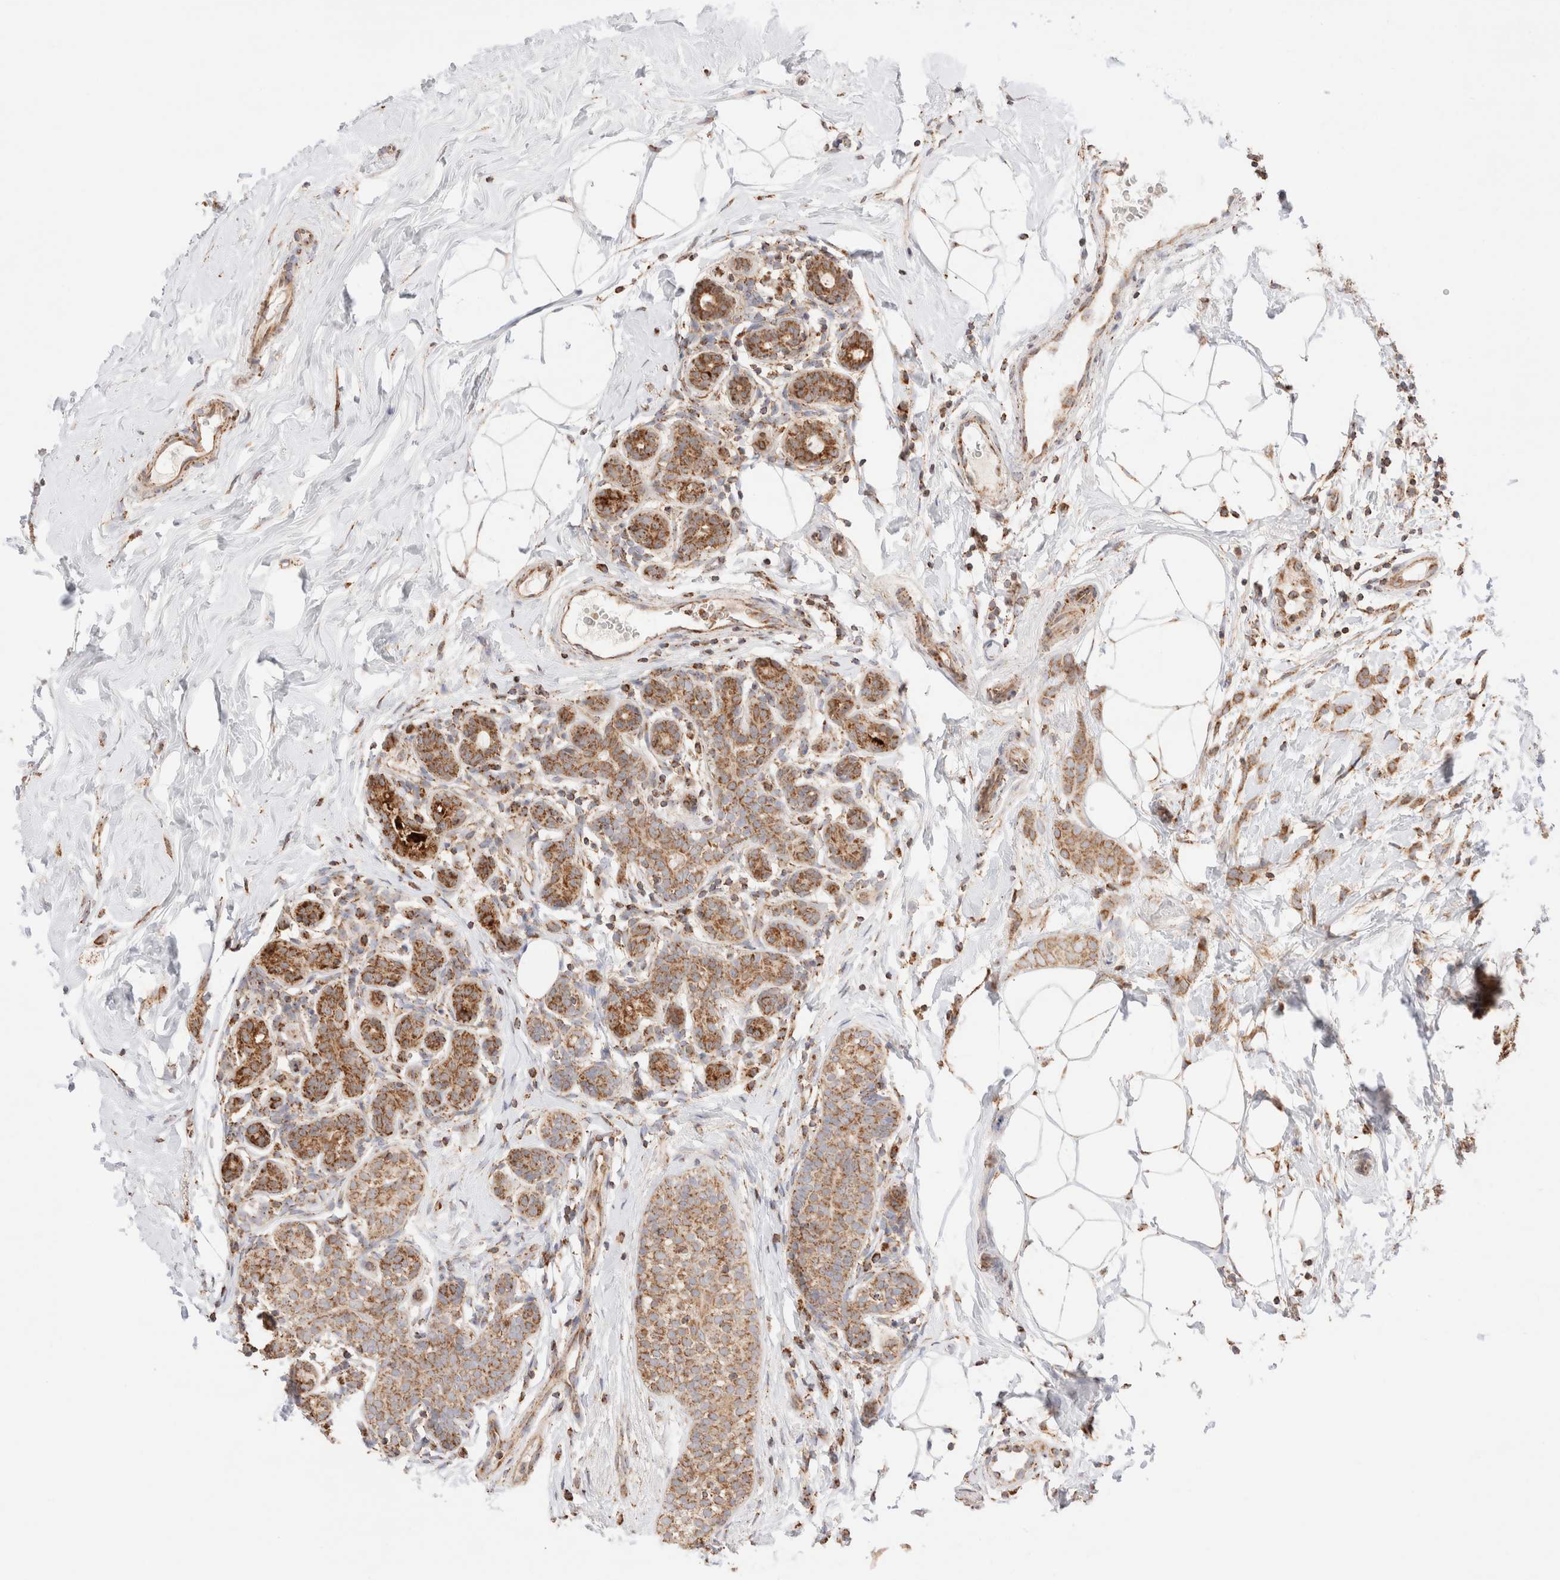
{"staining": {"intensity": "moderate", "quantity": ">75%", "location": "cytoplasmic/membranous"}, "tissue": "breast cancer", "cell_type": "Tumor cells", "image_type": "cancer", "snomed": [{"axis": "morphology", "description": "Lobular carcinoma, in situ"}, {"axis": "morphology", "description": "Lobular carcinoma"}, {"axis": "topography", "description": "Breast"}], "caption": "A medium amount of moderate cytoplasmic/membranous positivity is seen in about >75% of tumor cells in breast lobular carcinoma tissue.", "gene": "TMPPE", "patient": {"sex": "female", "age": 41}}